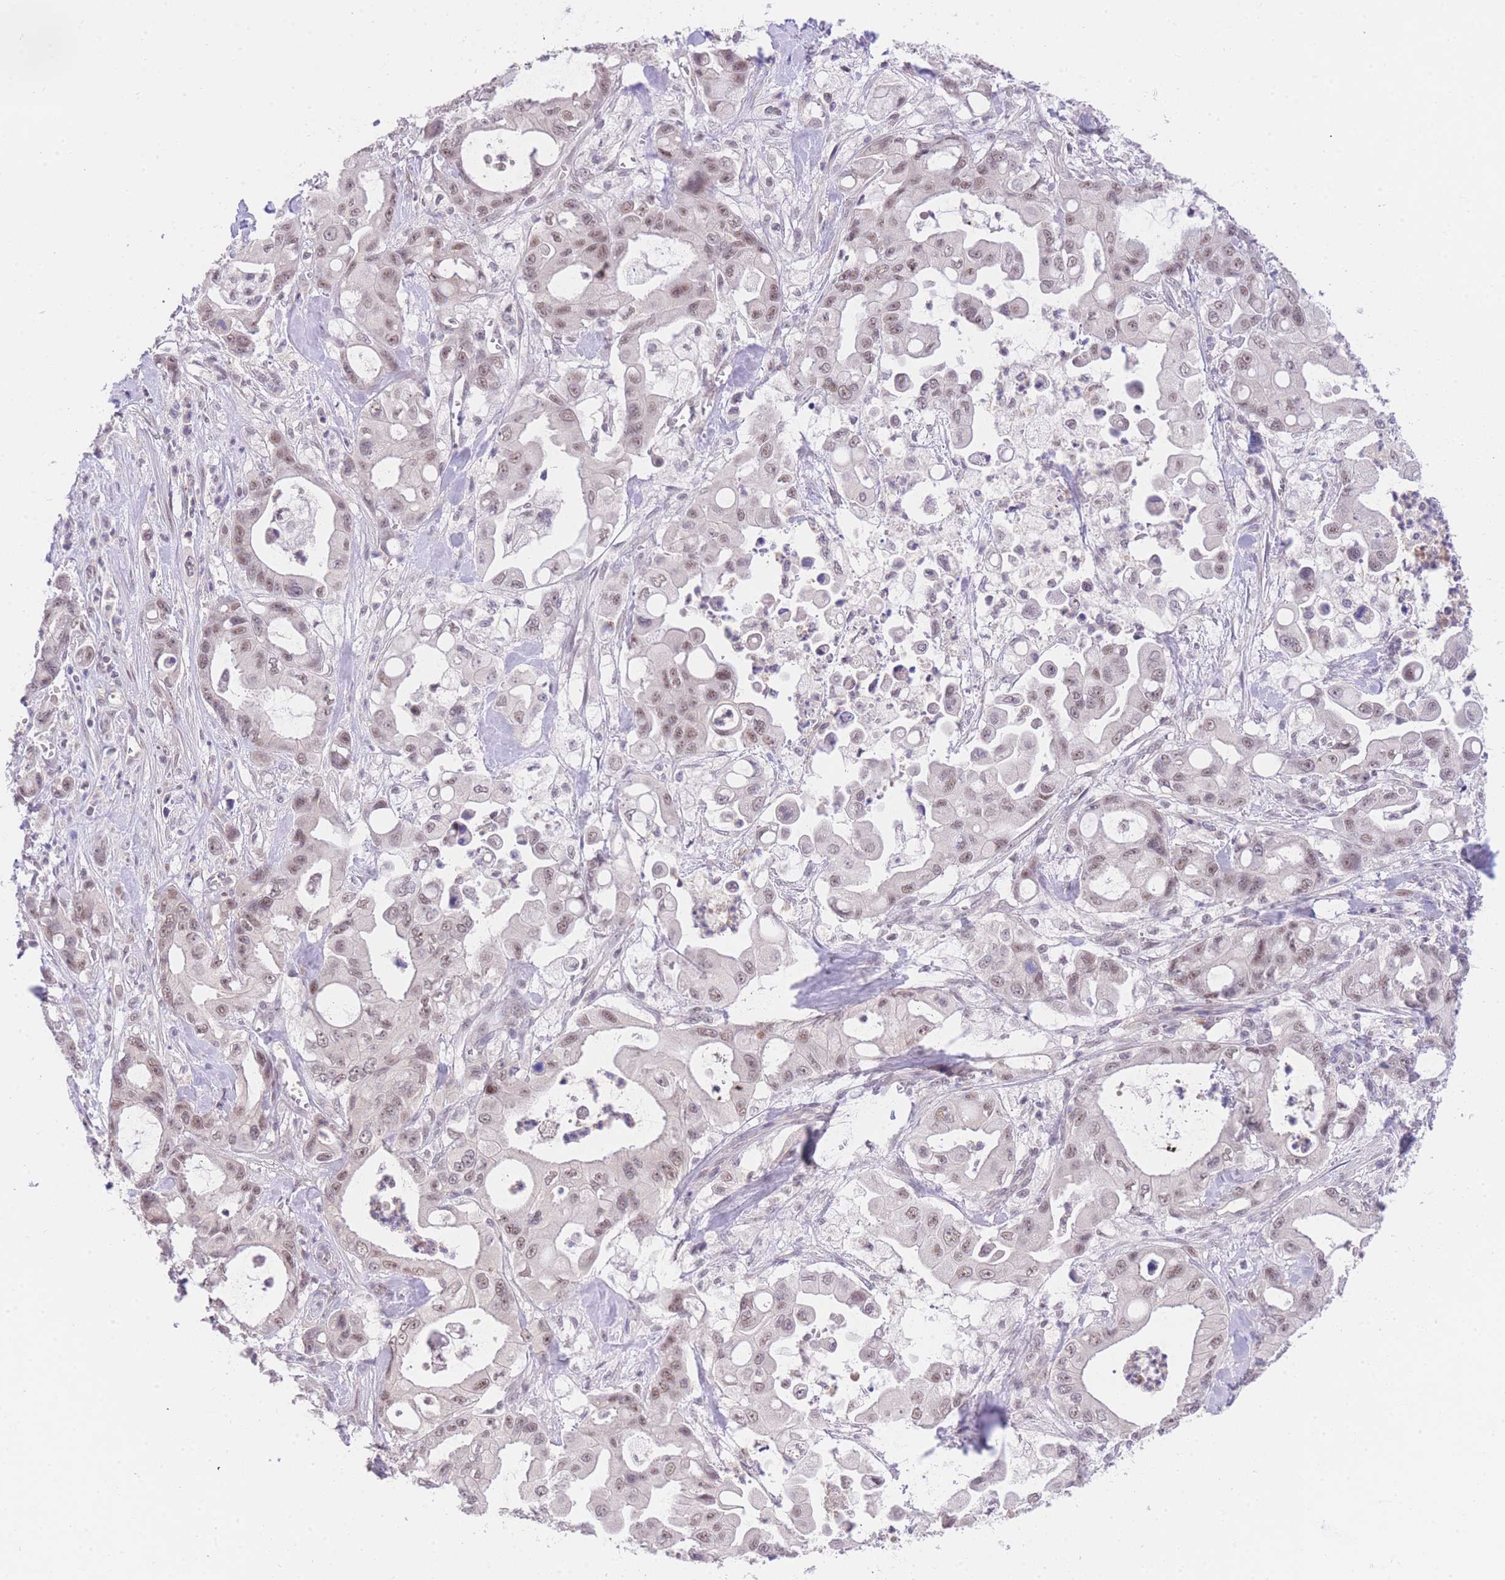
{"staining": {"intensity": "weak", "quantity": ">75%", "location": "nuclear"}, "tissue": "pancreatic cancer", "cell_type": "Tumor cells", "image_type": "cancer", "snomed": [{"axis": "morphology", "description": "Adenocarcinoma, NOS"}, {"axis": "topography", "description": "Pancreas"}], "caption": "Protein expression analysis of human pancreatic cancer reveals weak nuclear positivity in approximately >75% of tumor cells.", "gene": "SLC35F2", "patient": {"sex": "male", "age": 68}}